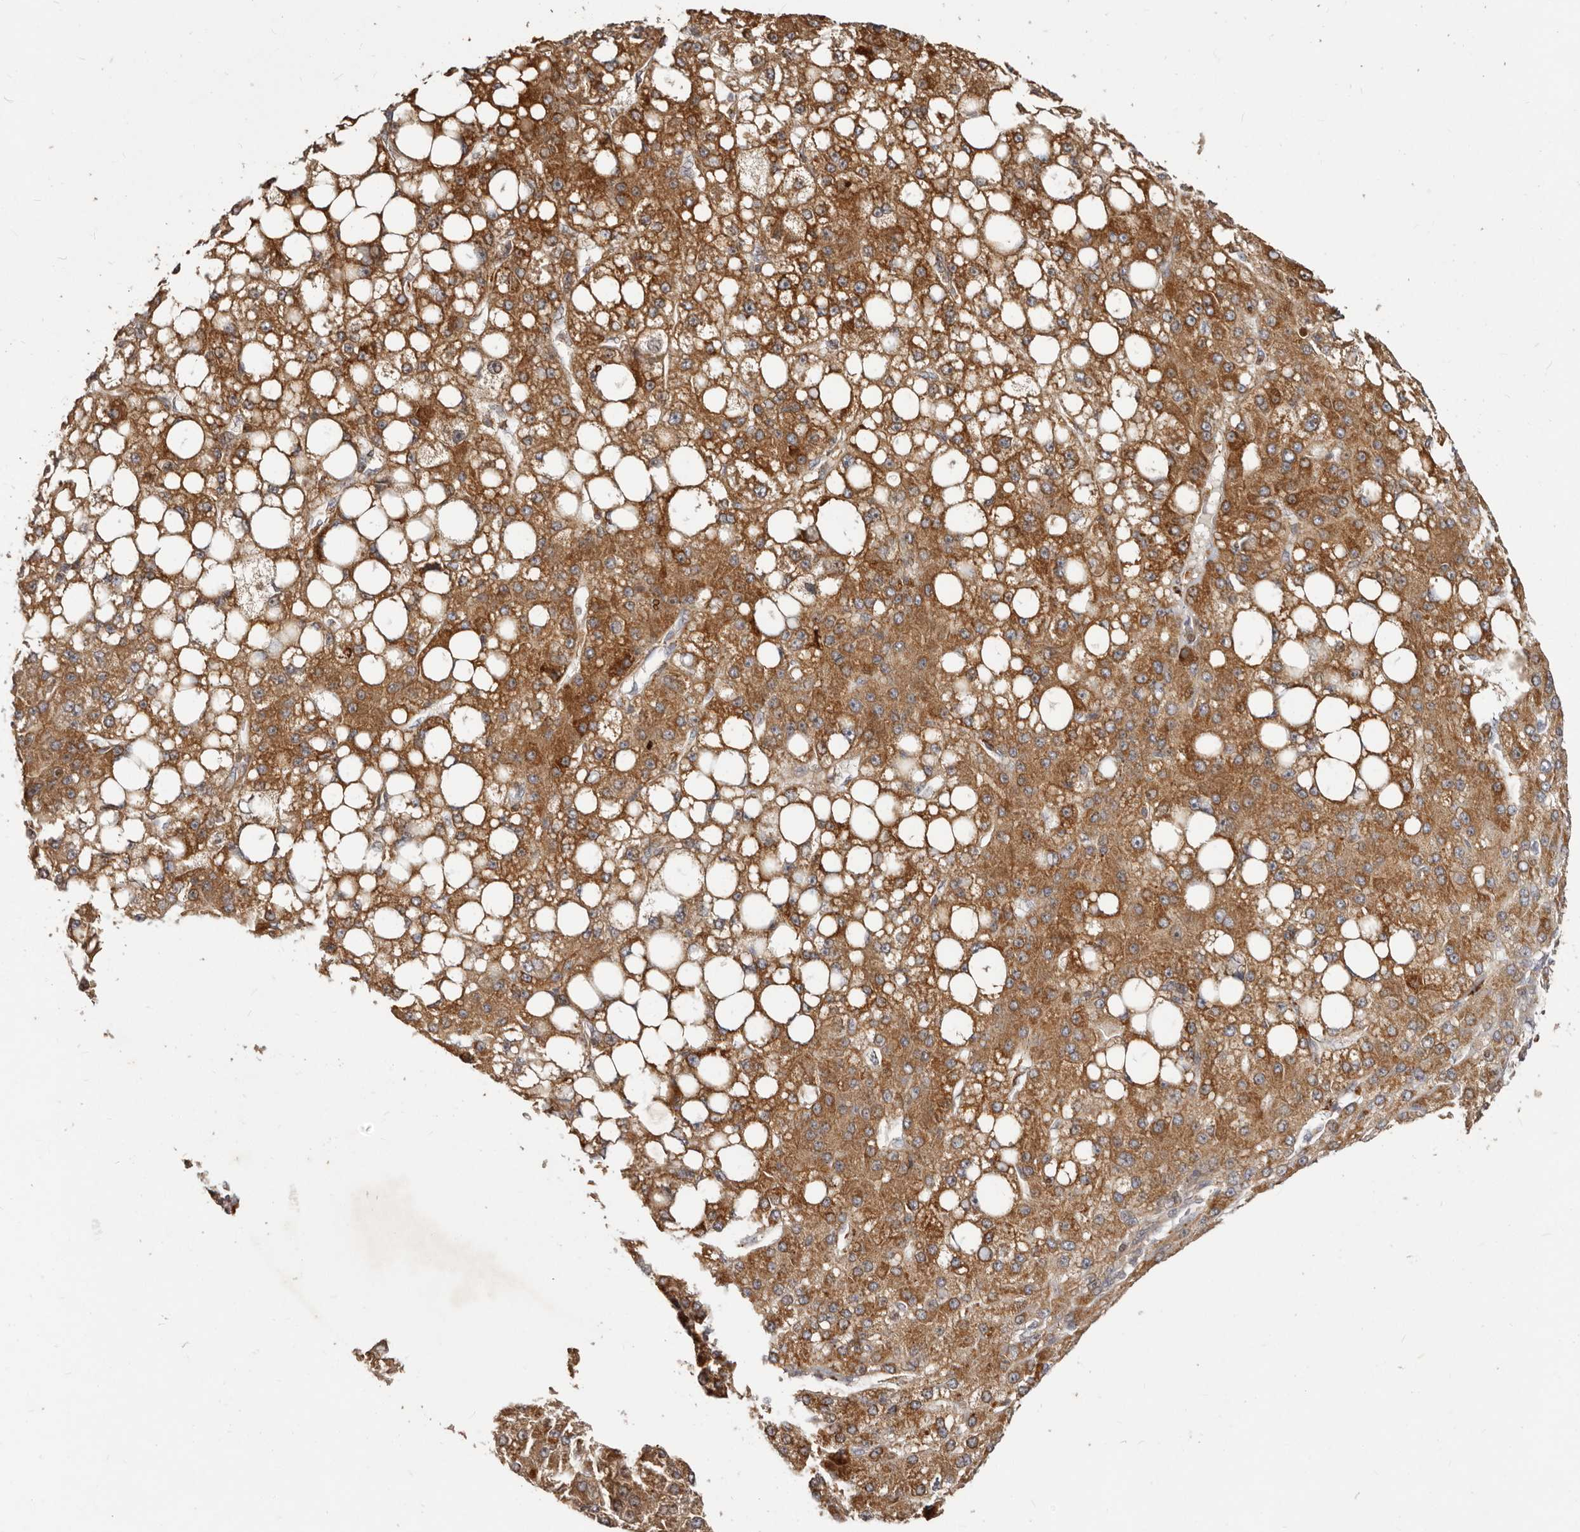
{"staining": {"intensity": "moderate", "quantity": ">75%", "location": "cytoplasmic/membranous"}, "tissue": "liver cancer", "cell_type": "Tumor cells", "image_type": "cancer", "snomed": [{"axis": "morphology", "description": "Carcinoma, Hepatocellular, NOS"}, {"axis": "topography", "description": "Liver"}], "caption": "Liver cancer (hepatocellular carcinoma) stained with IHC reveals moderate cytoplasmic/membranous expression in approximately >75% of tumor cells.", "gene": "RNF187", "patient": {"sex": "male", "age": 67}}